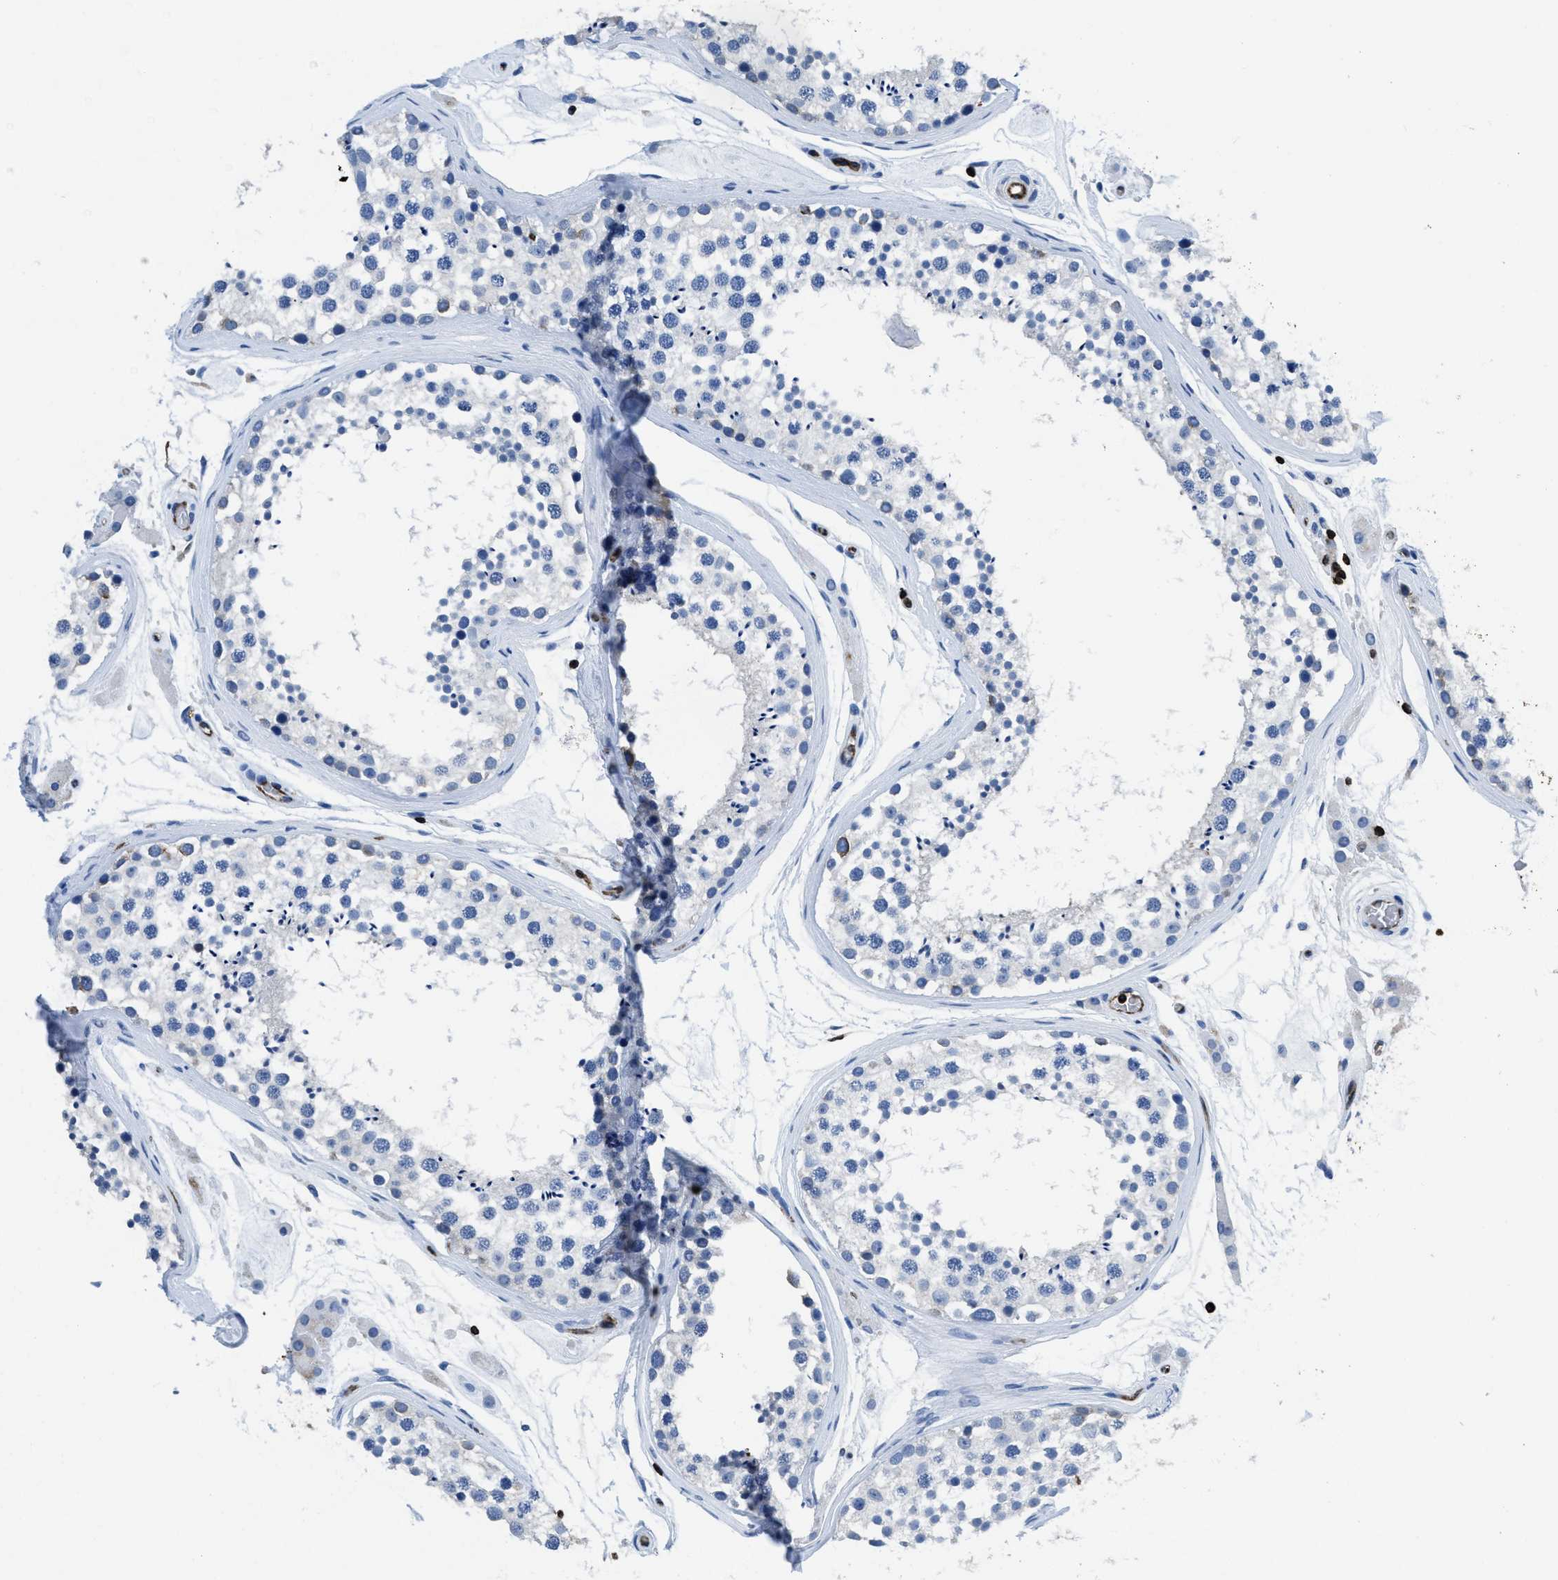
{"staining": {"intensity": "negative", "quantity": "none", "location": "none"}, "tissue": "testis", "cell_type": "Cells in seminiferous ducts", "image_type": "normal", "snomed": [{"axis": "morphology", "description": "Normal tissue, NOS"}, {"axis": "topography", "description": "Testis"}], "caption": "An immunohistochemistry (IHC) micrograph of unremarkable testis is shown. There is no staining in cells in seminiferous ducts of testis. (DAB (3,3'-diaminobenzidine) immunohistochemistry with hematoxylin counter stain).", "gene": "ITGA3", "patient": {"sex": "male", "age": 46}}